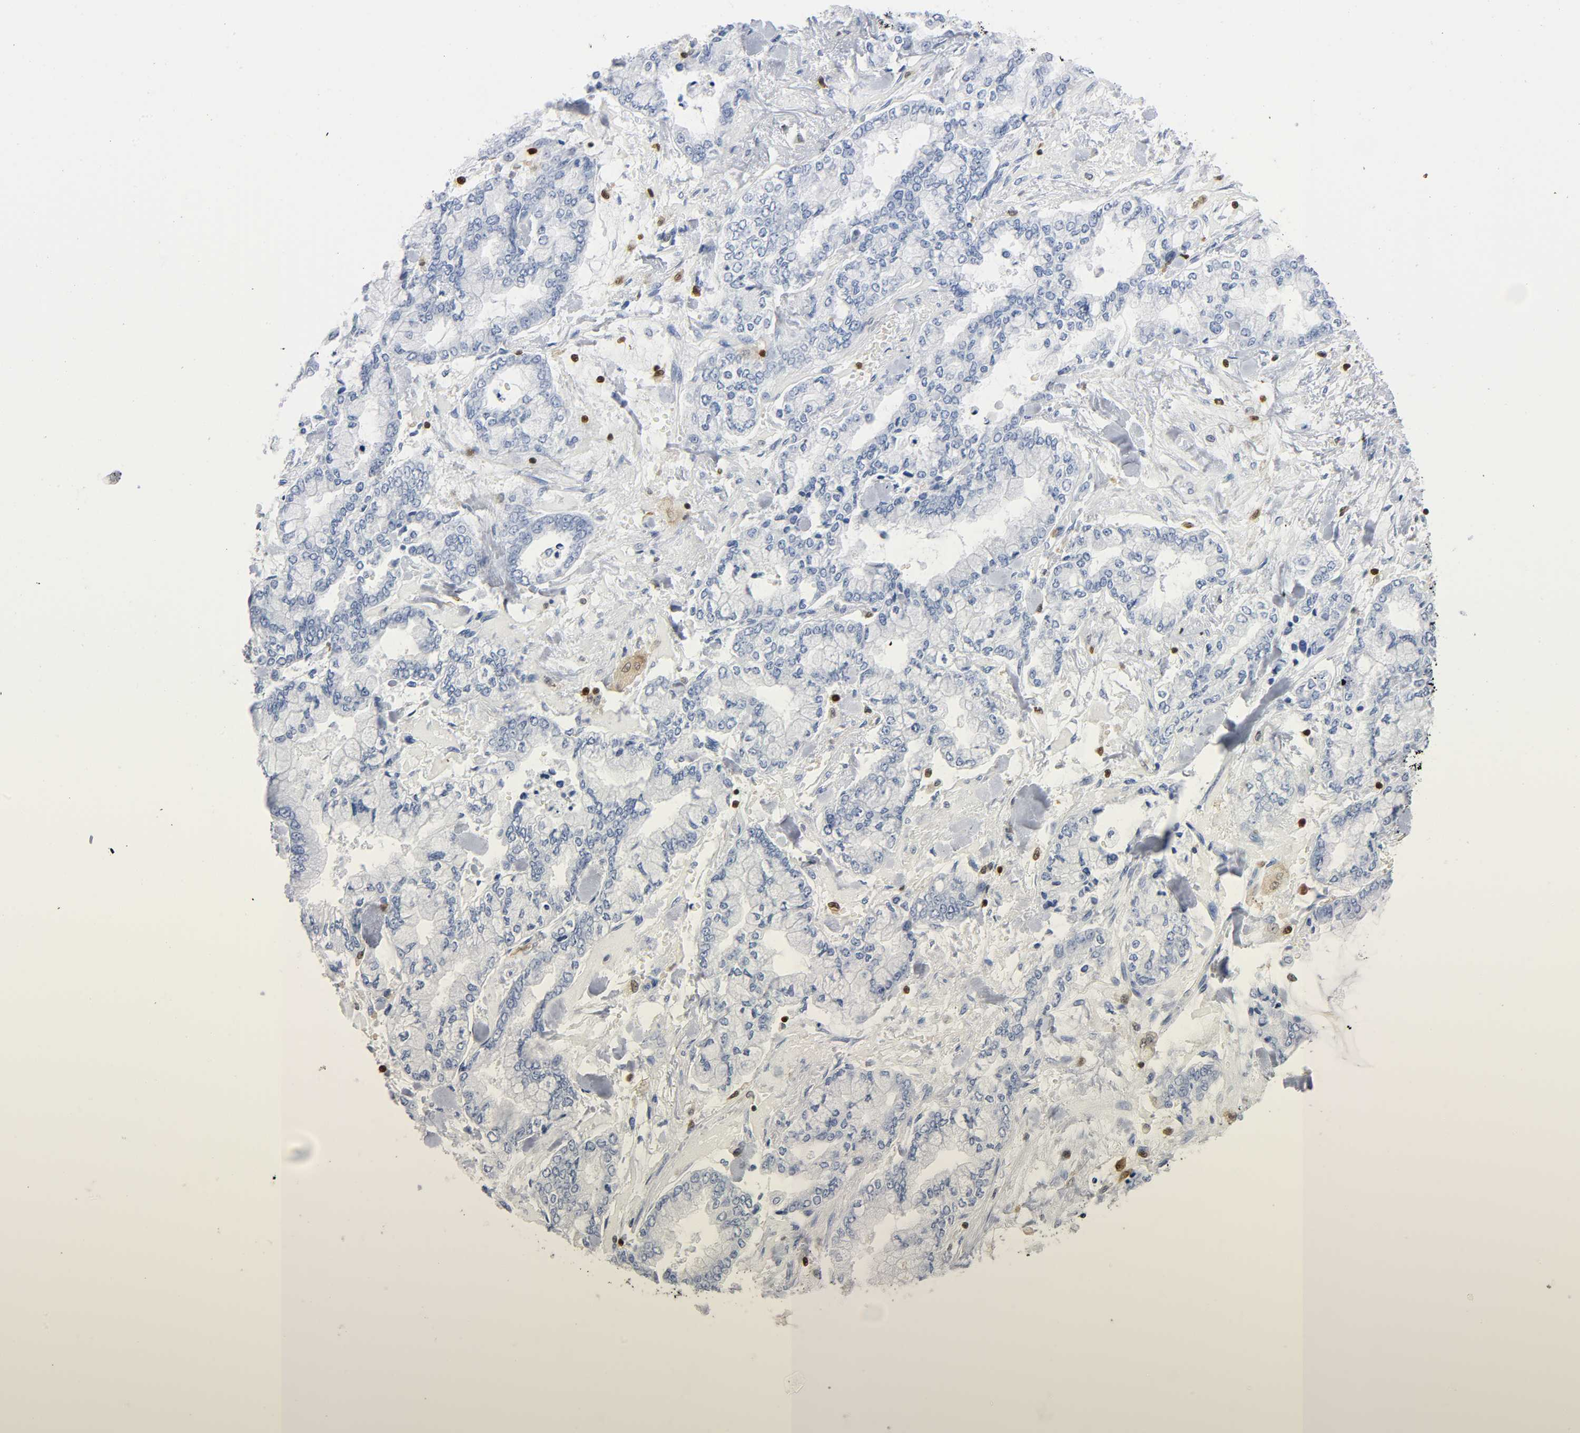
{"staining": {"intensity": "negative", "quantity": "none", "location": "none"}, "tissue": "stomach cancer", "cell_type": "Tumor cells", "image_type": "cancer", "snomed": [{"axis": "morphology", "description": "Normal tissue, NOS"}, {"axis": "morphology", "description": "Adenocarcinoma, NOS"}, {"axis": "topography", "description": "Stomach, upper"}, {"axis": "topography", "description": "Stomach"}], "caption": "Tumor cells are negative for brown protein staining in stomach adenocarcinoma.", "gene": "DOK2", "patient": {"sex": "male", "age": 76}}